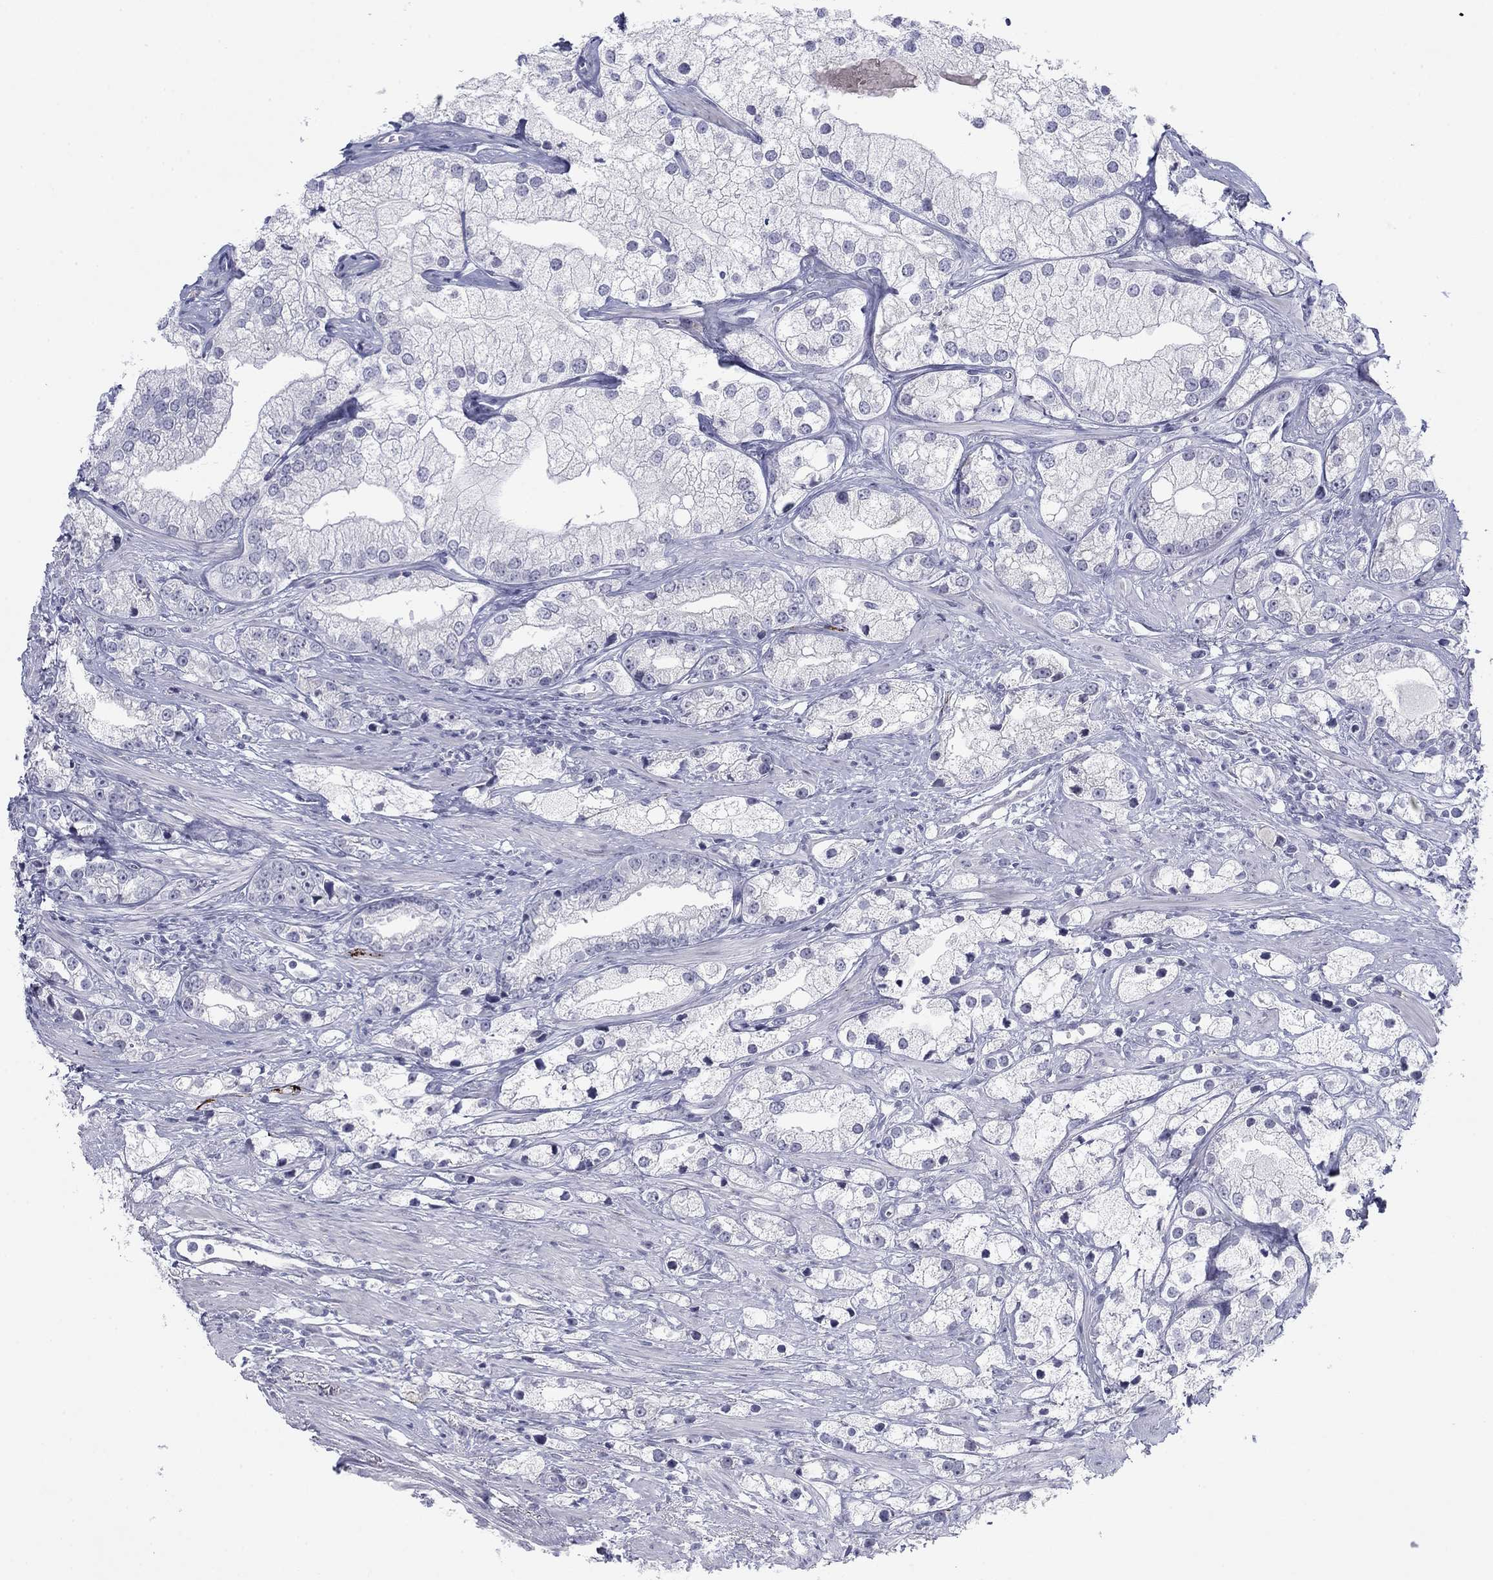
{"staining": {"intensity": "negative", "quantity": "none", "location": "none"}, "tissue": "prostate cancer", "cell_type": "Tumor cells", "image_type": "cancer", "snomed": [{"axis": "morphology", "description": "Adenocarcinoma, NOS"}, {"axis": "topography", "description": "Prostate and seminal vesicle, NOS"}, {"axis": "topography", "description": "Prostate"}], "caption": "This is a histopathology image of immunohistochemistry (IHC) staining of prostate cancer, which shows no positivity in tumor cells.", "gene": "PRPH", "patient": {"sex": "male", "age": 79}}